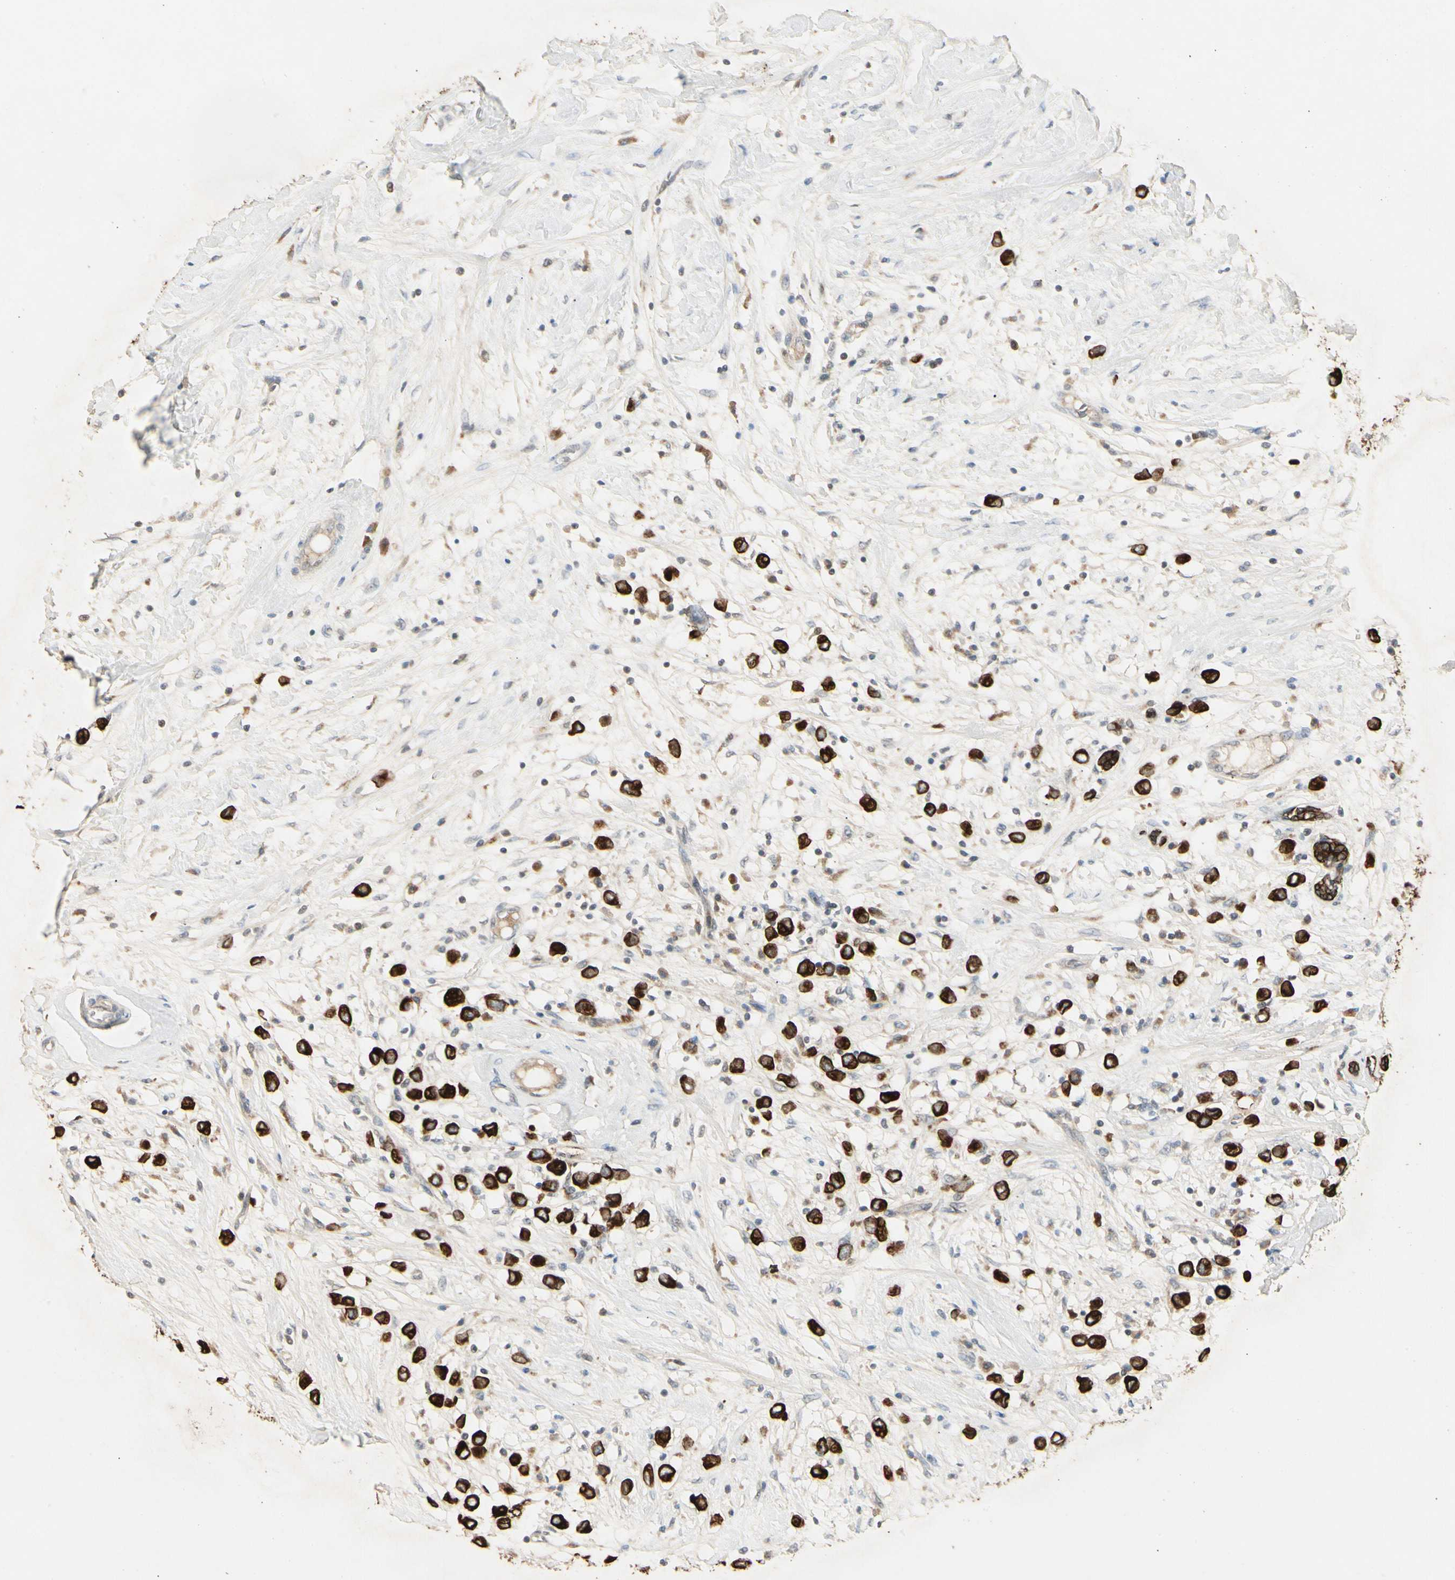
{"staining": {"intensity": "strong", "quantity": ">75%", "location": "cytoplasmic/membranous"}, "tissue": "breast cancer", "cell_type": "Tumor cells", "image_type": "cancer", "snomed": [{"axis": "morphology", "description": "Duct carcinoma"}, {"axis": "topography", "description": "Breast"}], "caption": "Immunohistochemistry (IHC) micrograph of neoplastic tissue: human breast intraductal carcinoma stained using immunohistochemistry exhibits high levels of strong protein expression localized specifically in the cytoplasmic/membranous of tumor cells, appearing as a cytoplasmic/membranous brown color.", "gene": "SKIL", "patient": {"sex": "female", "age": 61}}